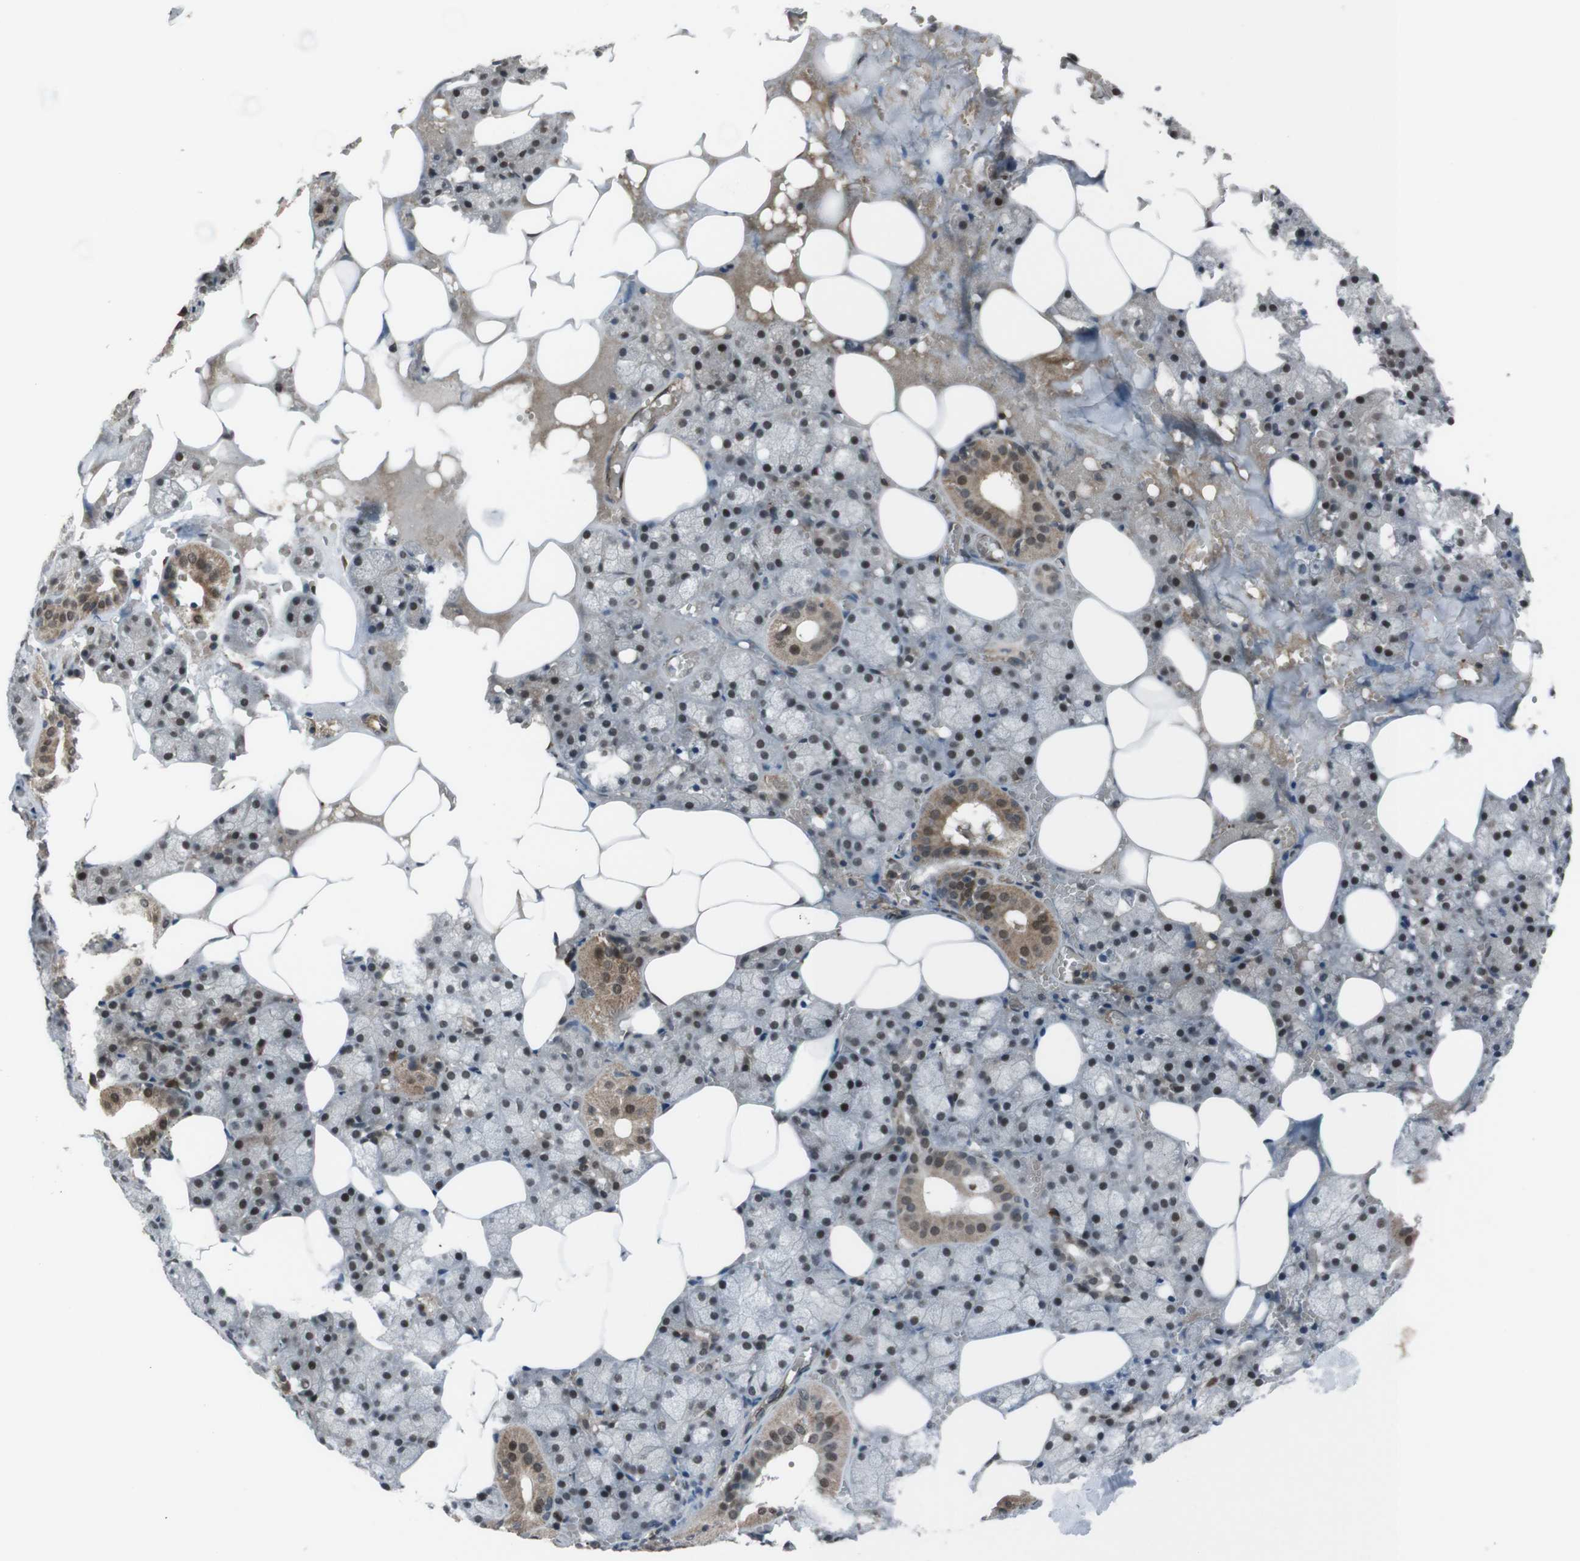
{"staining": {"intensity": "moderate", "quantity": ">75%", "location": "cytoplasmic/membranous,nuclear"}, "tissue": "salivary gland", "cell_type": "Glandular cells", "image_type": "normal", "snomed": [{"axis": "morphology", "description": "Normal tissue, NOS"}, {"axis": "topography", "description": "Salivary gland"}], "caption": "Salivary gland stained with DAB immunohistochemistry (IHC) shows medium levels of moderate cytoplasmic/membranous,nuclear positivity in about >75% of glandular cells. Immunohistochemistry (ihc) stains the protein of interest in brown and the nuclei are stained blue.", "gene": "SS18L1", "patient": {"sex": "male", "age": 62}}